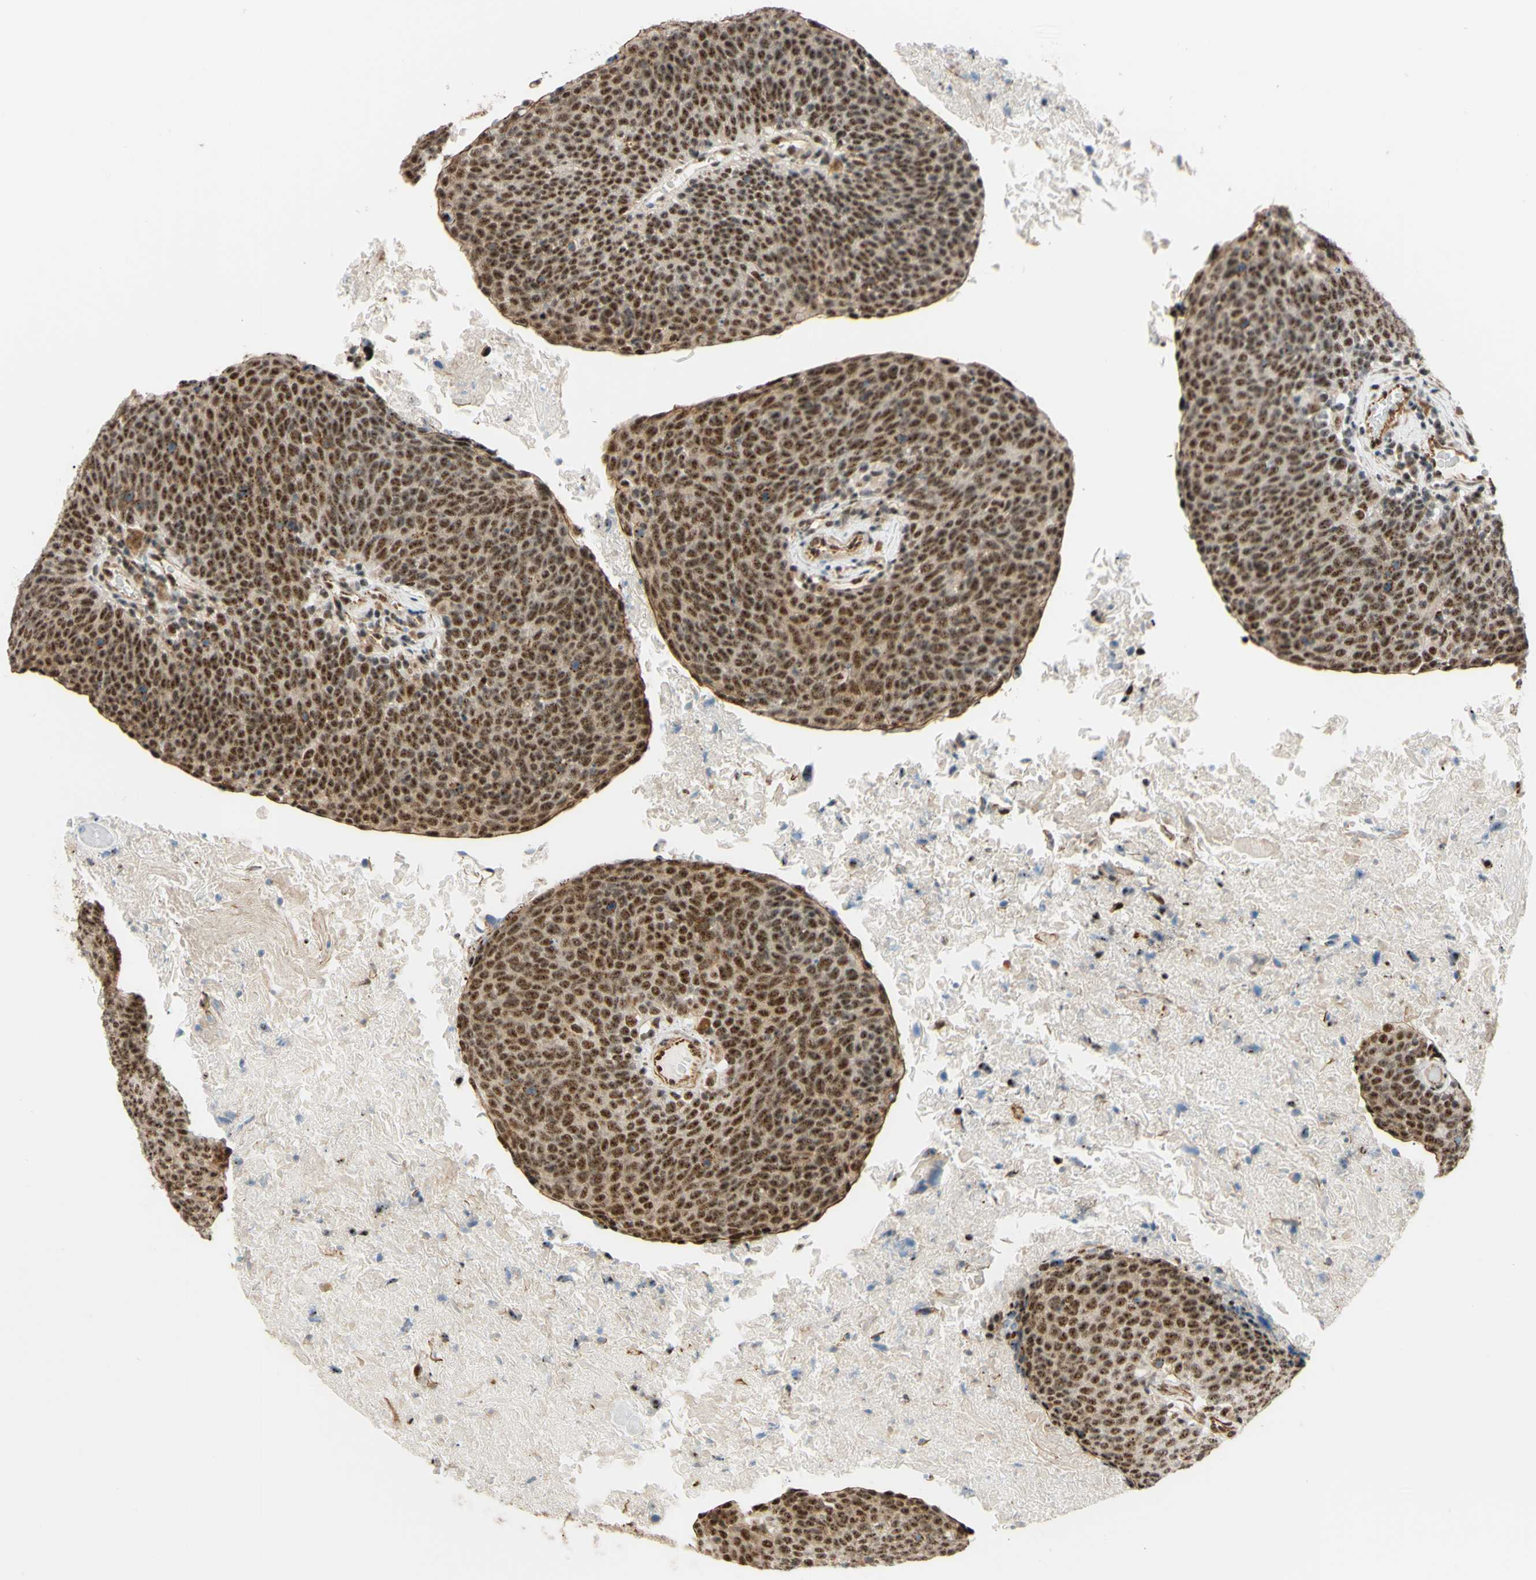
{"staining": {"intensity": "strong", "quantity": ">75%", "location": "nuclear"}, "tissue": "head and neck cancer", "cell_type": "Tumor cells", "image_type": "cancer", "snomed": [{"axis": "morphology", "description": "Squamous cell carcinoma, NOS"}, {"axis": "morphology", "description": "Squamous cell carcinoma, metastatic, NOS"}, {"axis": "topography", "description": "Lymph node"}, {"axis": "topography", "description": "Head-Neck"}], "caption": "Immunohistochemical staining of head and neck squamous cell carcinoma displays high levels of strong nuclear staining in approximately >75% of tumor cells. (DAB (3,3'-diaminobenzidine) IHC, brown staining for protein, blue staining for nuclei).", "gene": "SAP18", "patient": {"sex": "male", "age": 62}}